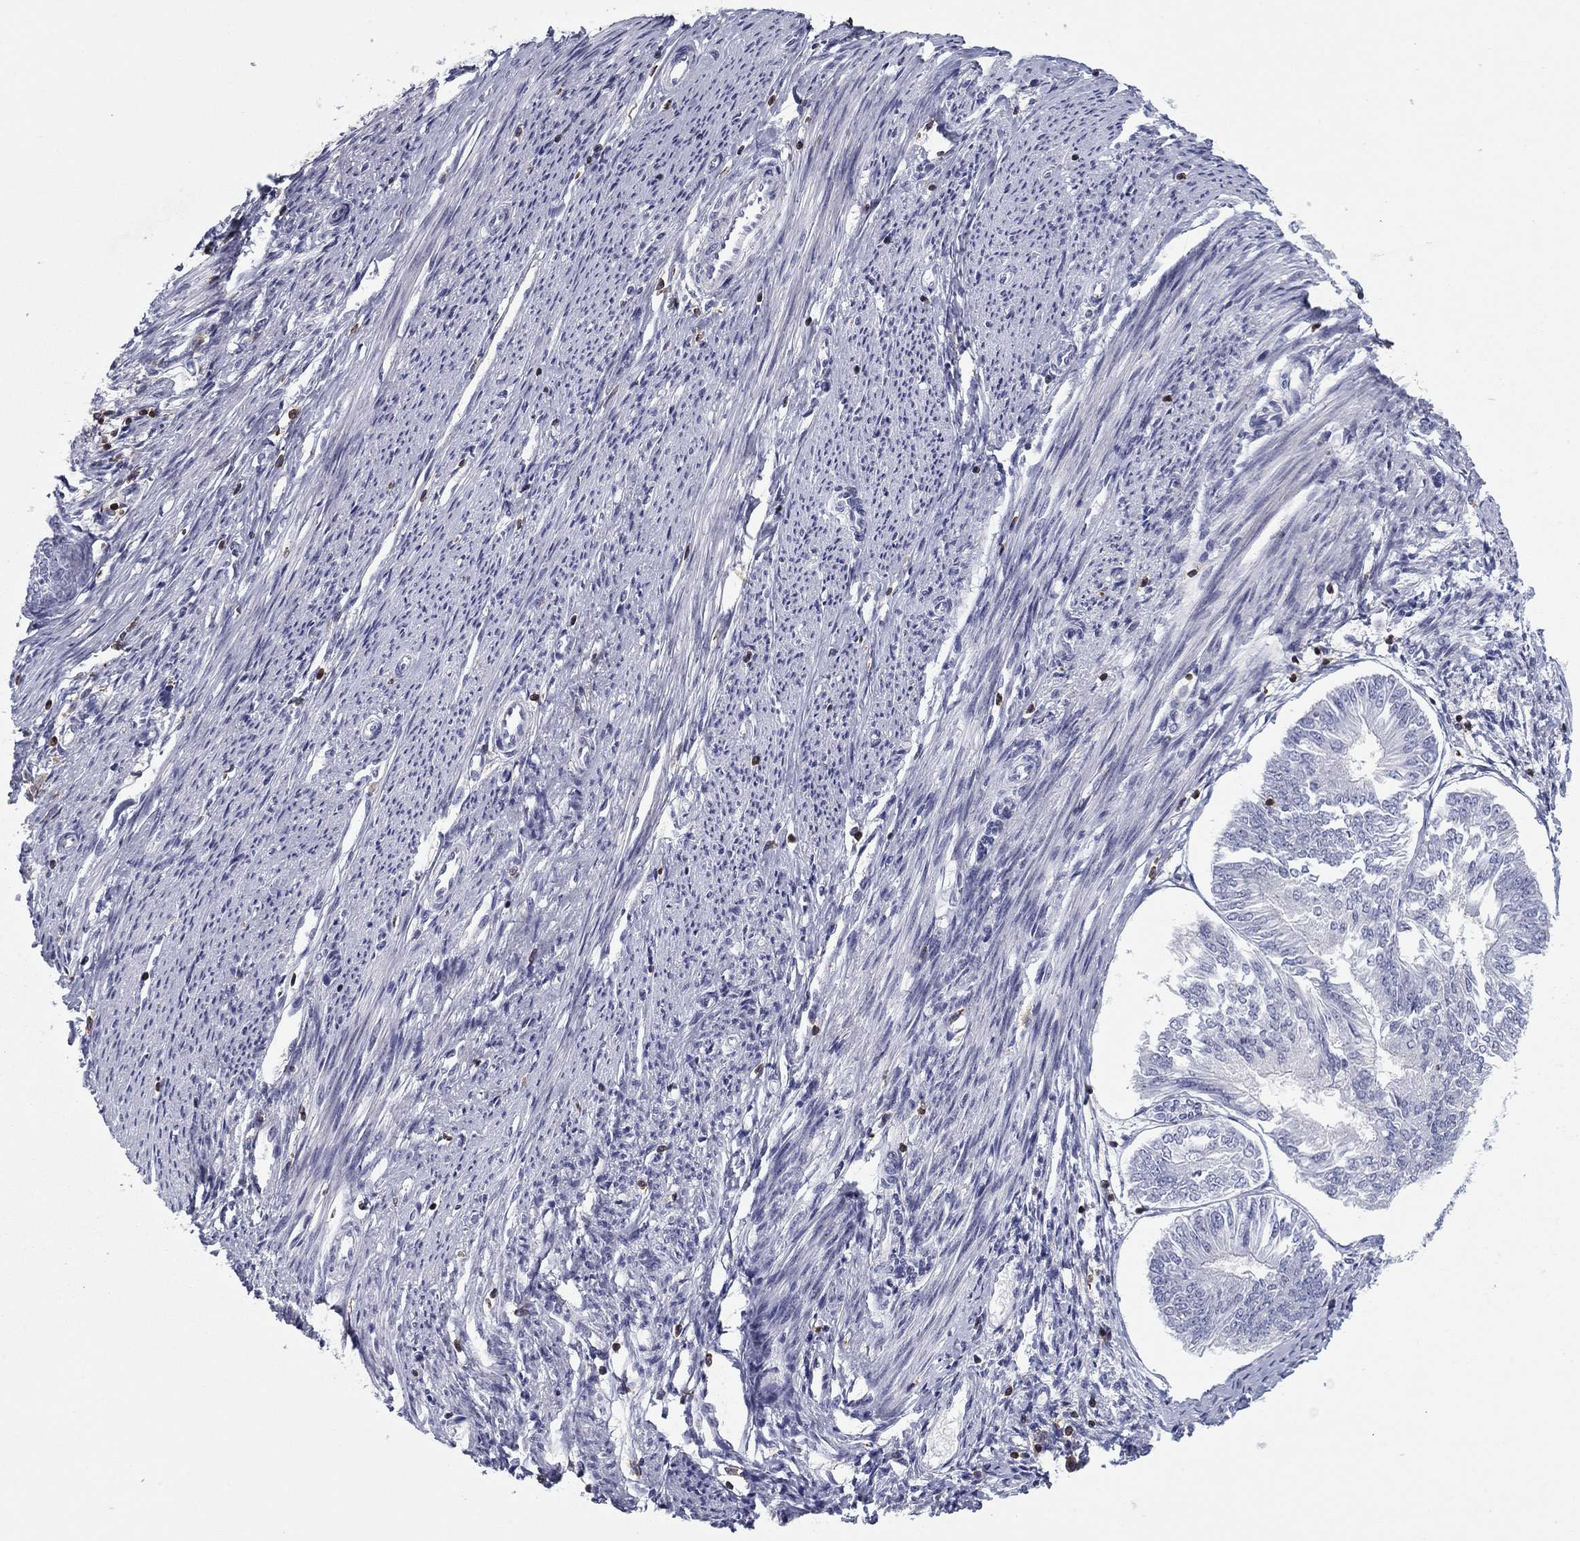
{"staining": {"intensity": "negative", "quantity": "none", "location": "none"}, "tissue": "endometrial cancer", "cell_type": "Tumor cells", "image_type": "cancer", "snomed": [{"axis": "morphology", "description": "Adenocarcinoma, NOS"}, {"axis": "topography", "description": "Endometrium"}], "caption": "An image of human endometrial adenocarcinoma is negative for staining in tumor cells.", "gene": "ARHGAP27", "patient": {"sex": "female", "age": 58}}